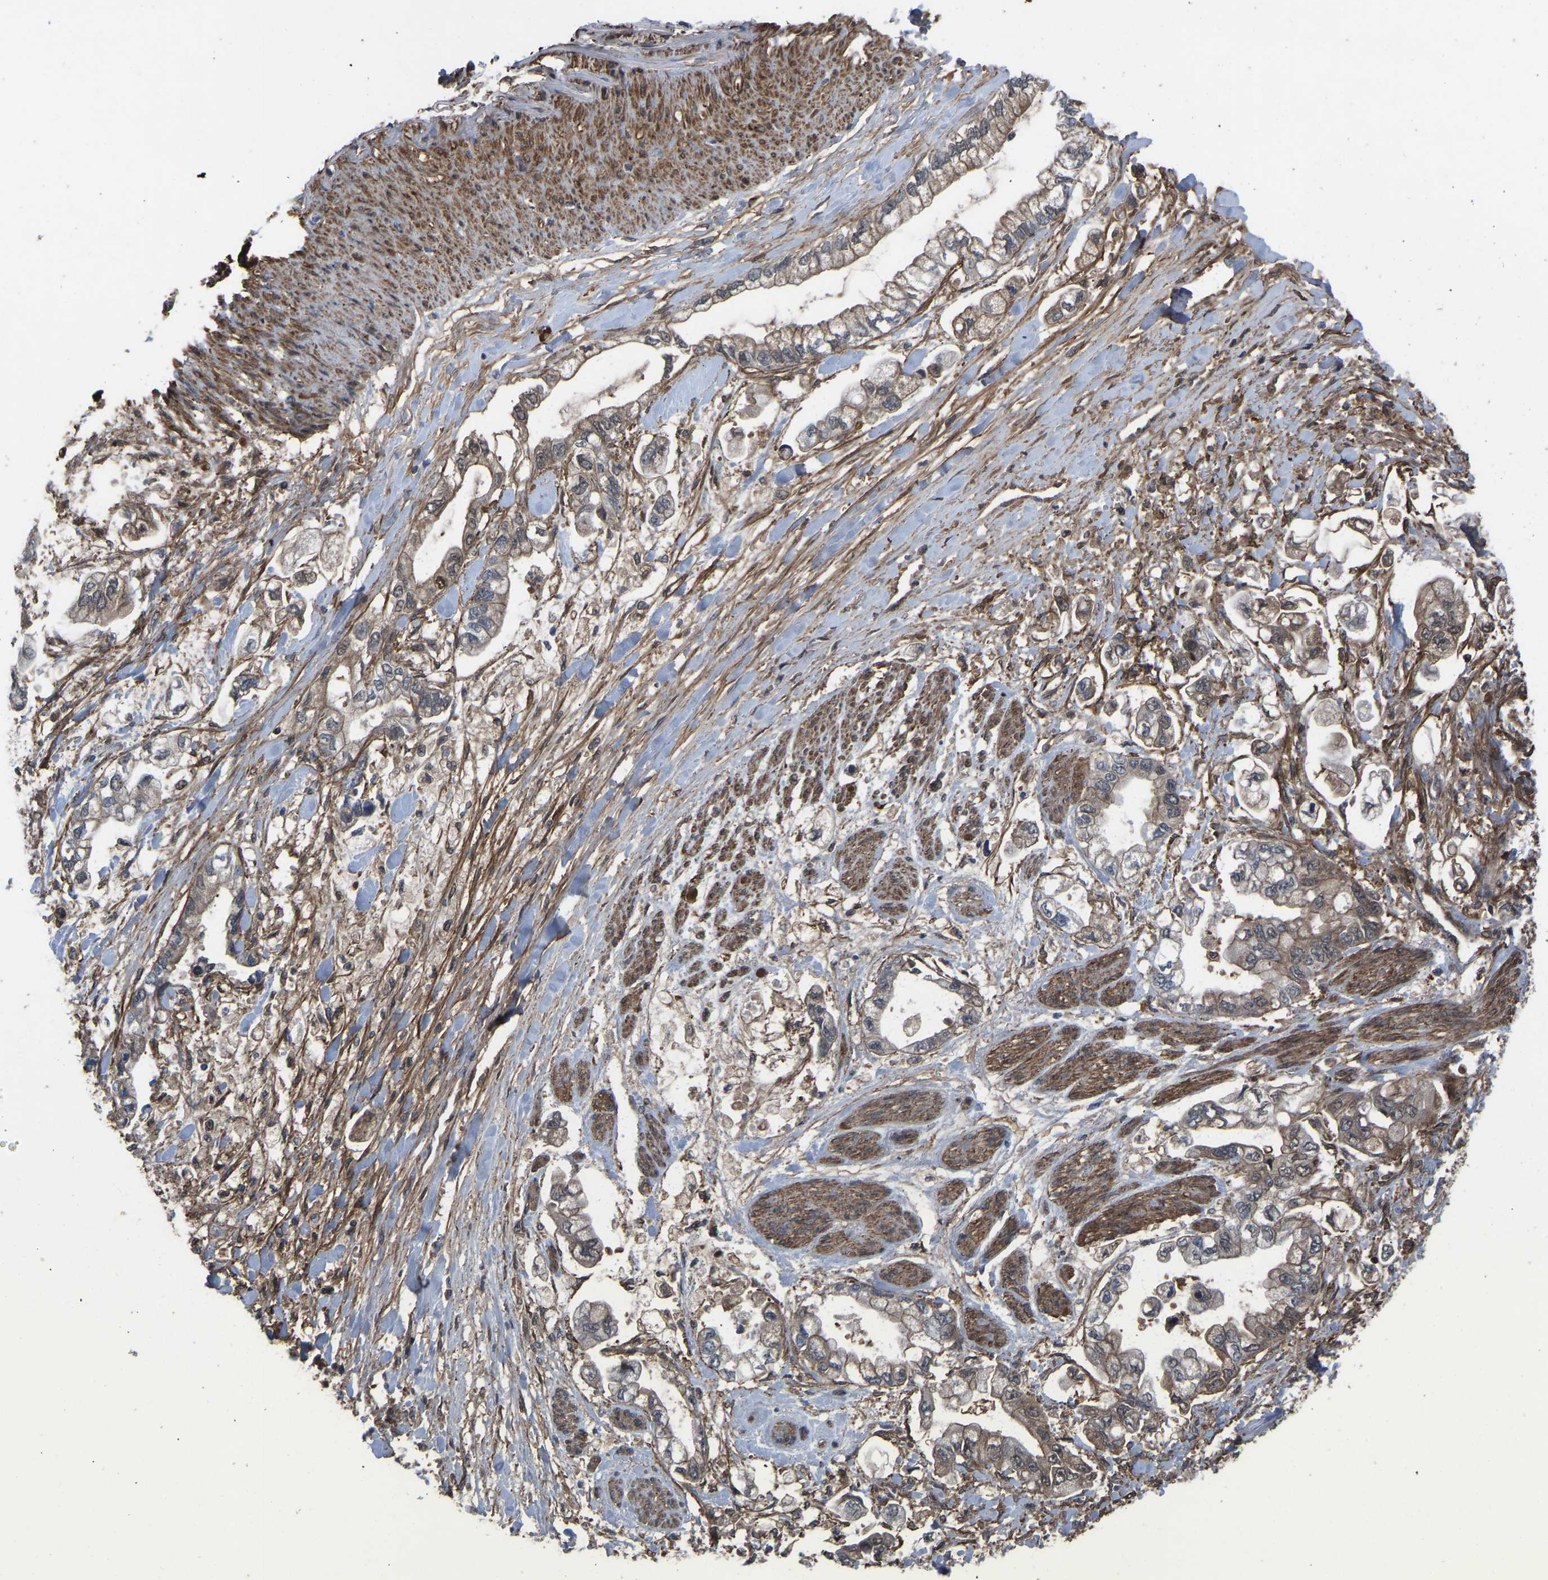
{"staining": {"intensity": "weak", "quantity": ">75%", "location": "cytoplasmic/membranous"}, "tissue": "stomach cancer", "cell_type": "Tumor cells", "image_type": "cancer", "snomed": [{"axis": "morphology", "description": "Normal tissue, NOS"}, {"axis": "morphology", "description": "Adenocarcinoma, NOS"}, {"axis": "topography", "description": "Stomach"}], "caption": "About >75% of tumor cells in stomach cancer (adenocarcinoma) demonstrate weak cytoplasmic/membranous protein positivity as visualized by brown immunohistochemical staining.", "gene": "CYP7B1", "patient": {"sex": "male", "age": 62}}